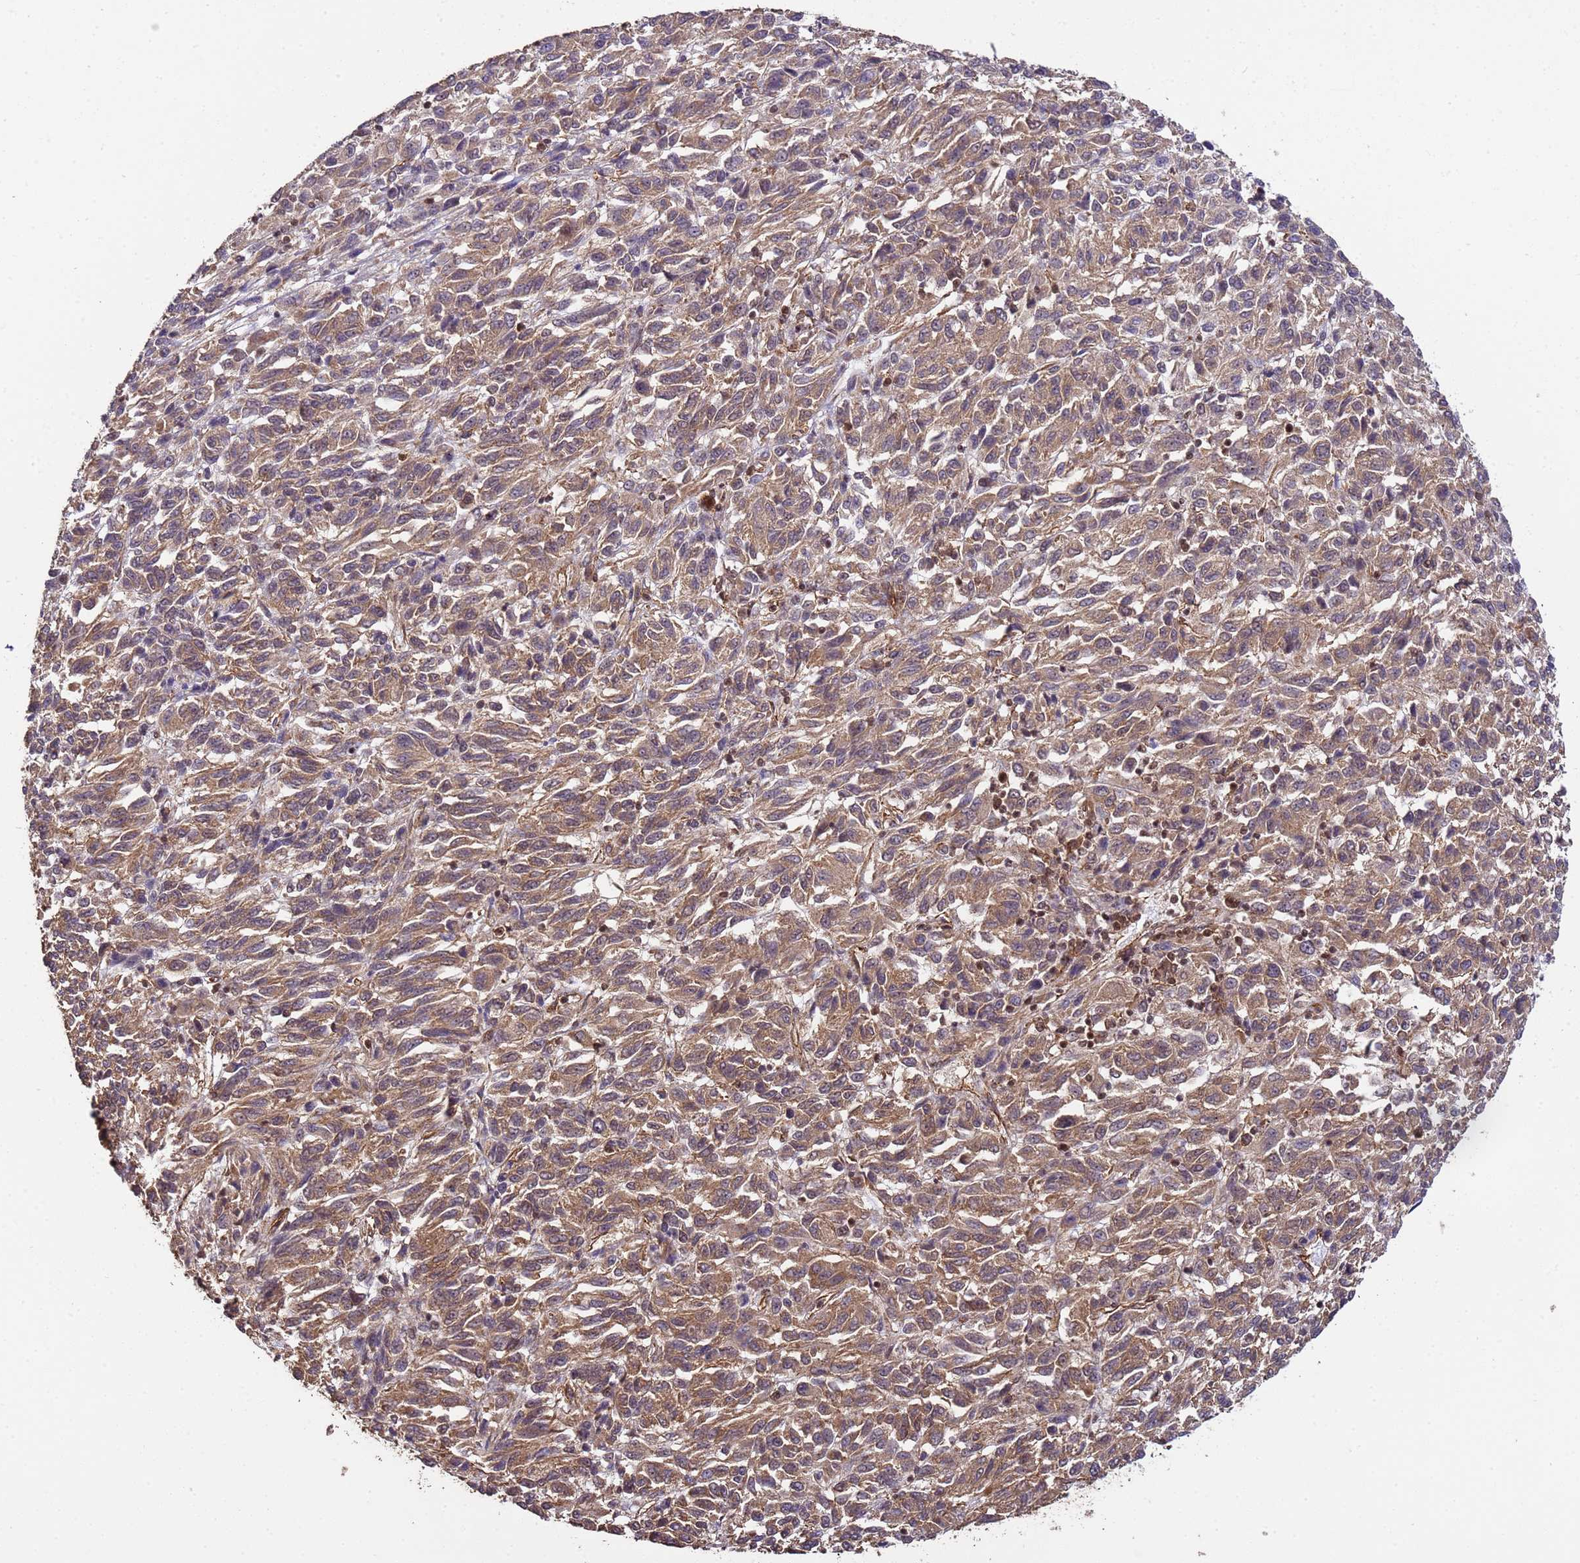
{"staining": {"intensity": "moderate", "quantity": ">75%", "location": "cytoplasmic/membranous"}, "tissue": "melanoma", "cell_type": "Tumor cells", "image_type": "cancer", "snomed": [{"axis": "morphology", "description": "Malignant melanoma, Metastatic site"}, {"axis": "topography", "description": "Lung"}], "caption": "About >75% of tumor cells in human melanoma show moderate cytoplasmic/membranous protein expression as visualized by brown immunohistochemical staining.", "gene": "SYF2", "patient": {"sex": "male", "age": 64}}